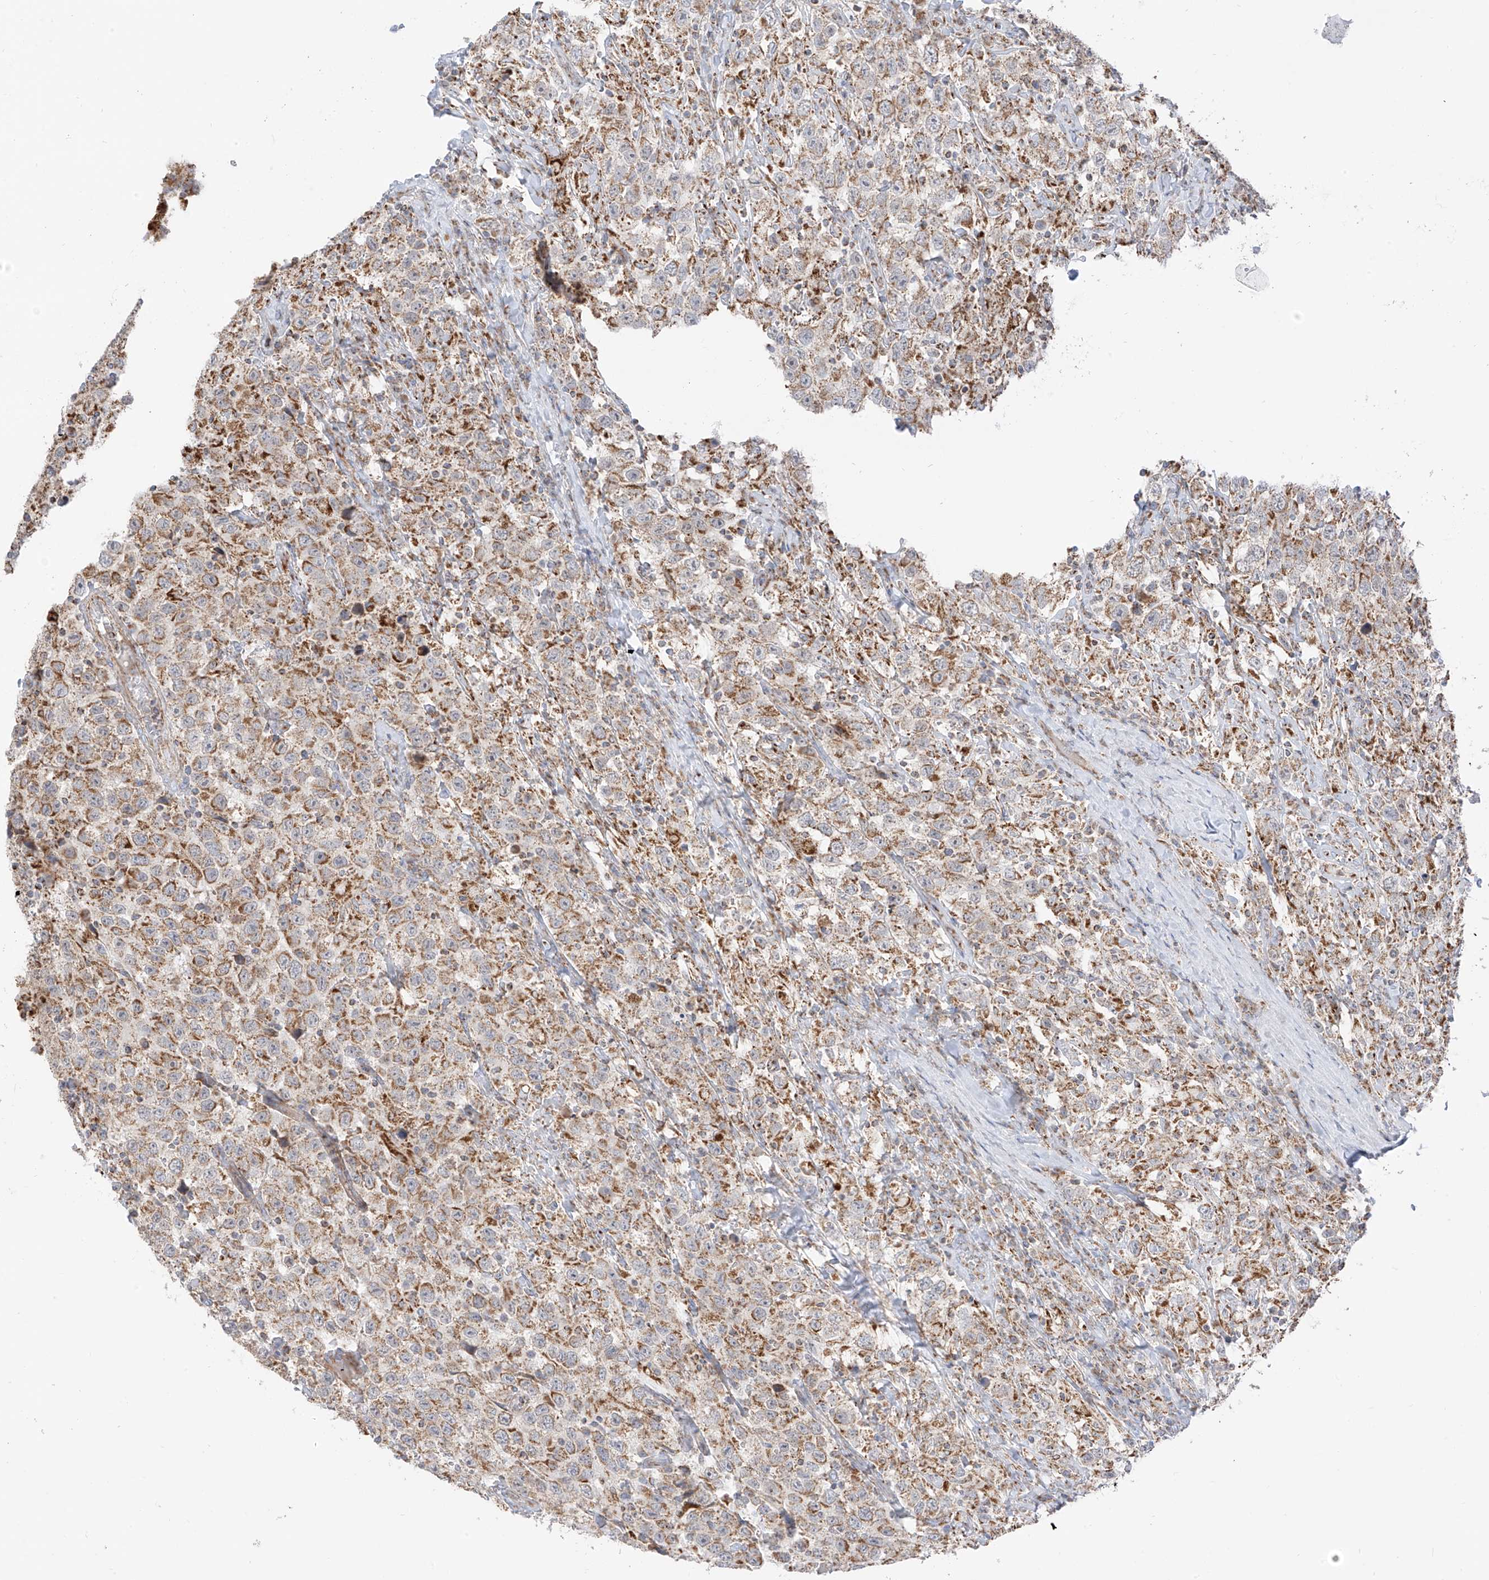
{"staining": {"intensity": "moderate", "quantity": ">75%", "location": "cytoplasmic/membranous"}, "tissue": "testis cancer", "cell_type": "Tumor cells", "image_type": "cancer", "snomed": [{"axis": "morphology", "description": "Seminoma, NOS"}, {"axis": "topography", "description": "Testis"}], "caption": "Testis cancer (seminoma) stained with a protein marker shows moderate staining in tumor cells.", "gene": "ETHE1", "patient": {"sex": "male", "age": 41}}